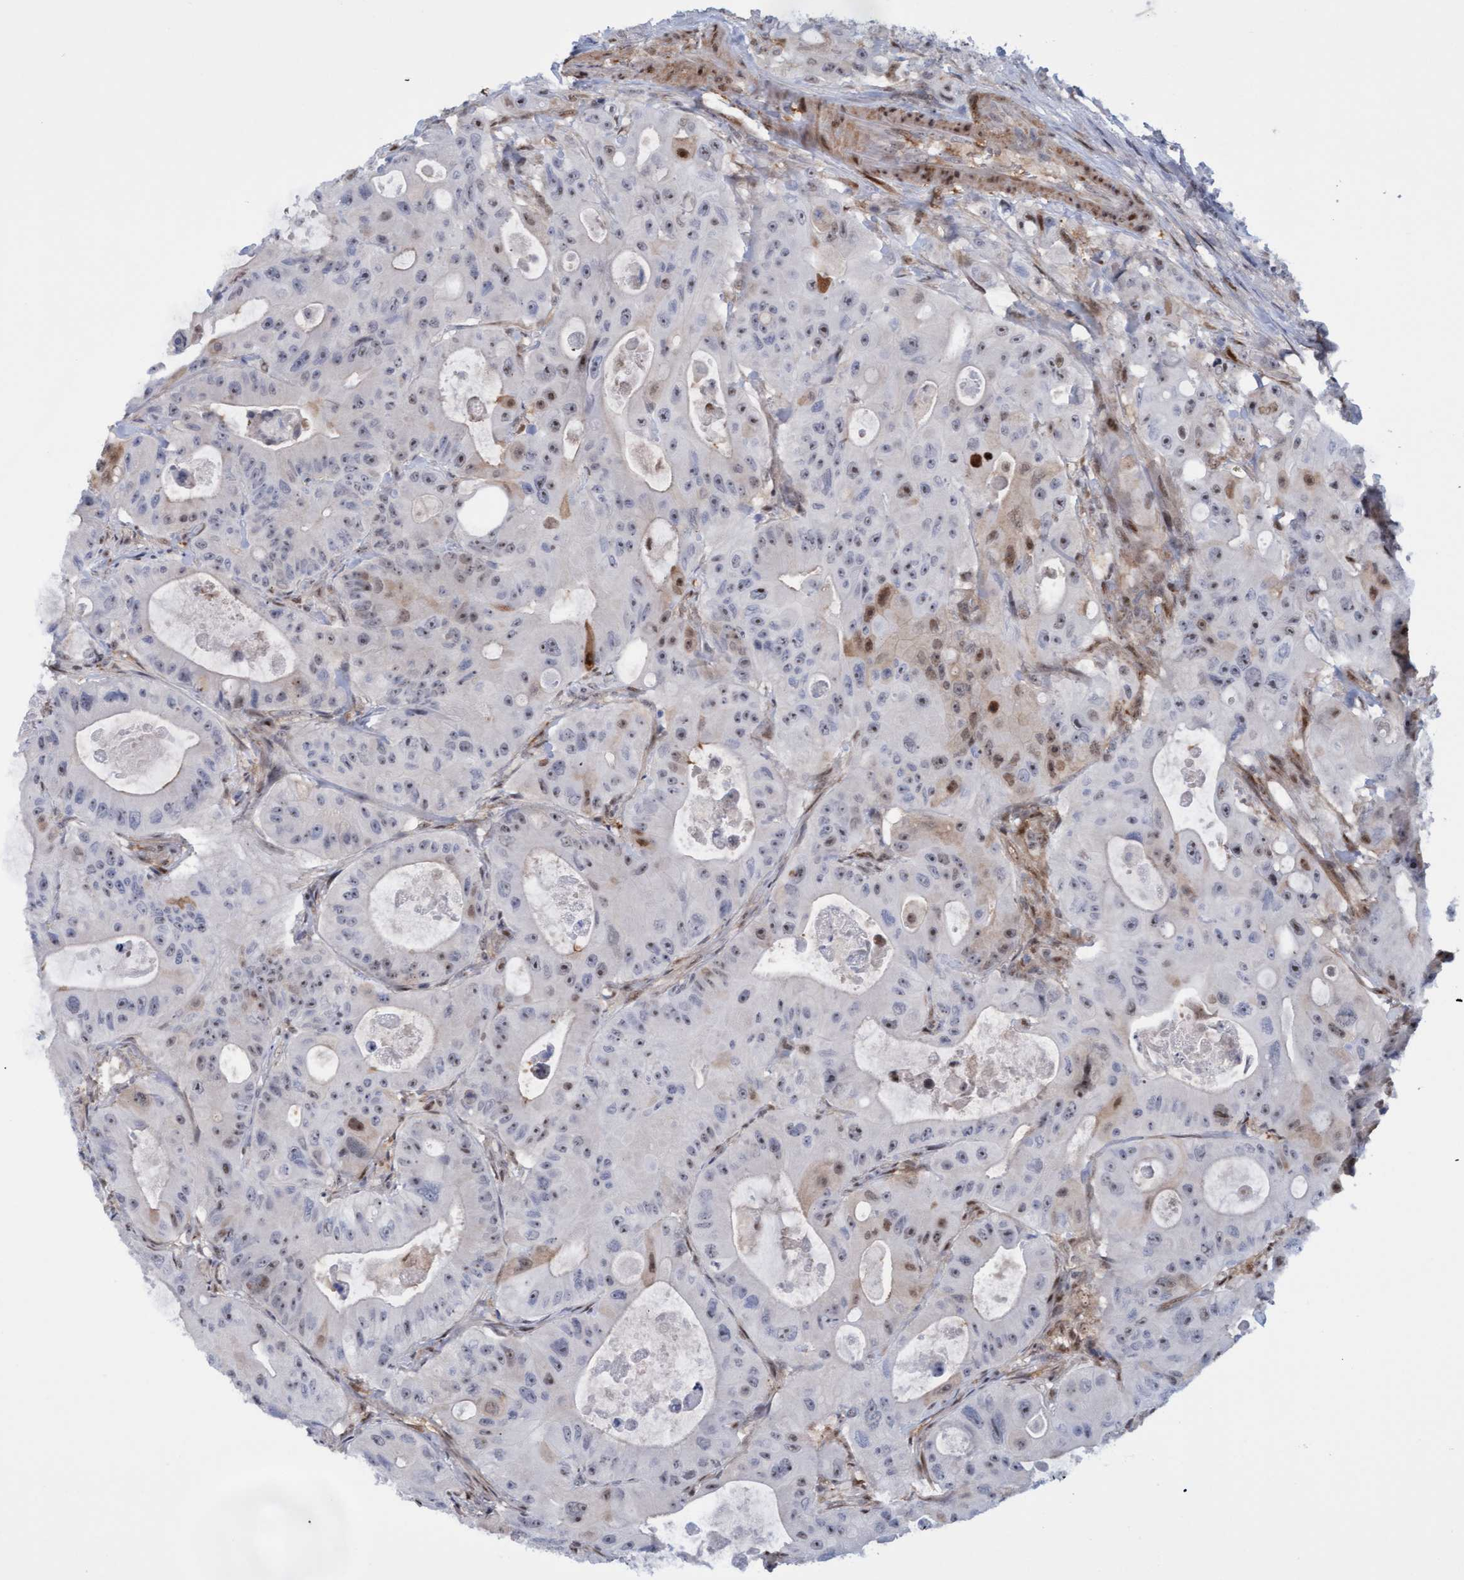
{"staining": {"intensity": "moderate", "quantity": ">75%", "location": "nuclear"}, "tissue": "colorectal cancer", "cell_type": "Tumor cells", "image_type": "cancer", "snomed": [{"axis": "morphology", "description": "Adenocarcinoma, NOS"}, {"axis": "topography", "description": "Colon"}], "caption": "Approximately >75% of tumor cells in colorectal adenocarcinoma show moderate nuclear protein expression as visualized by brown immunohistochemical staining.", "gene": "PINX1", "patient": {"sex": "female", "age": 46}}